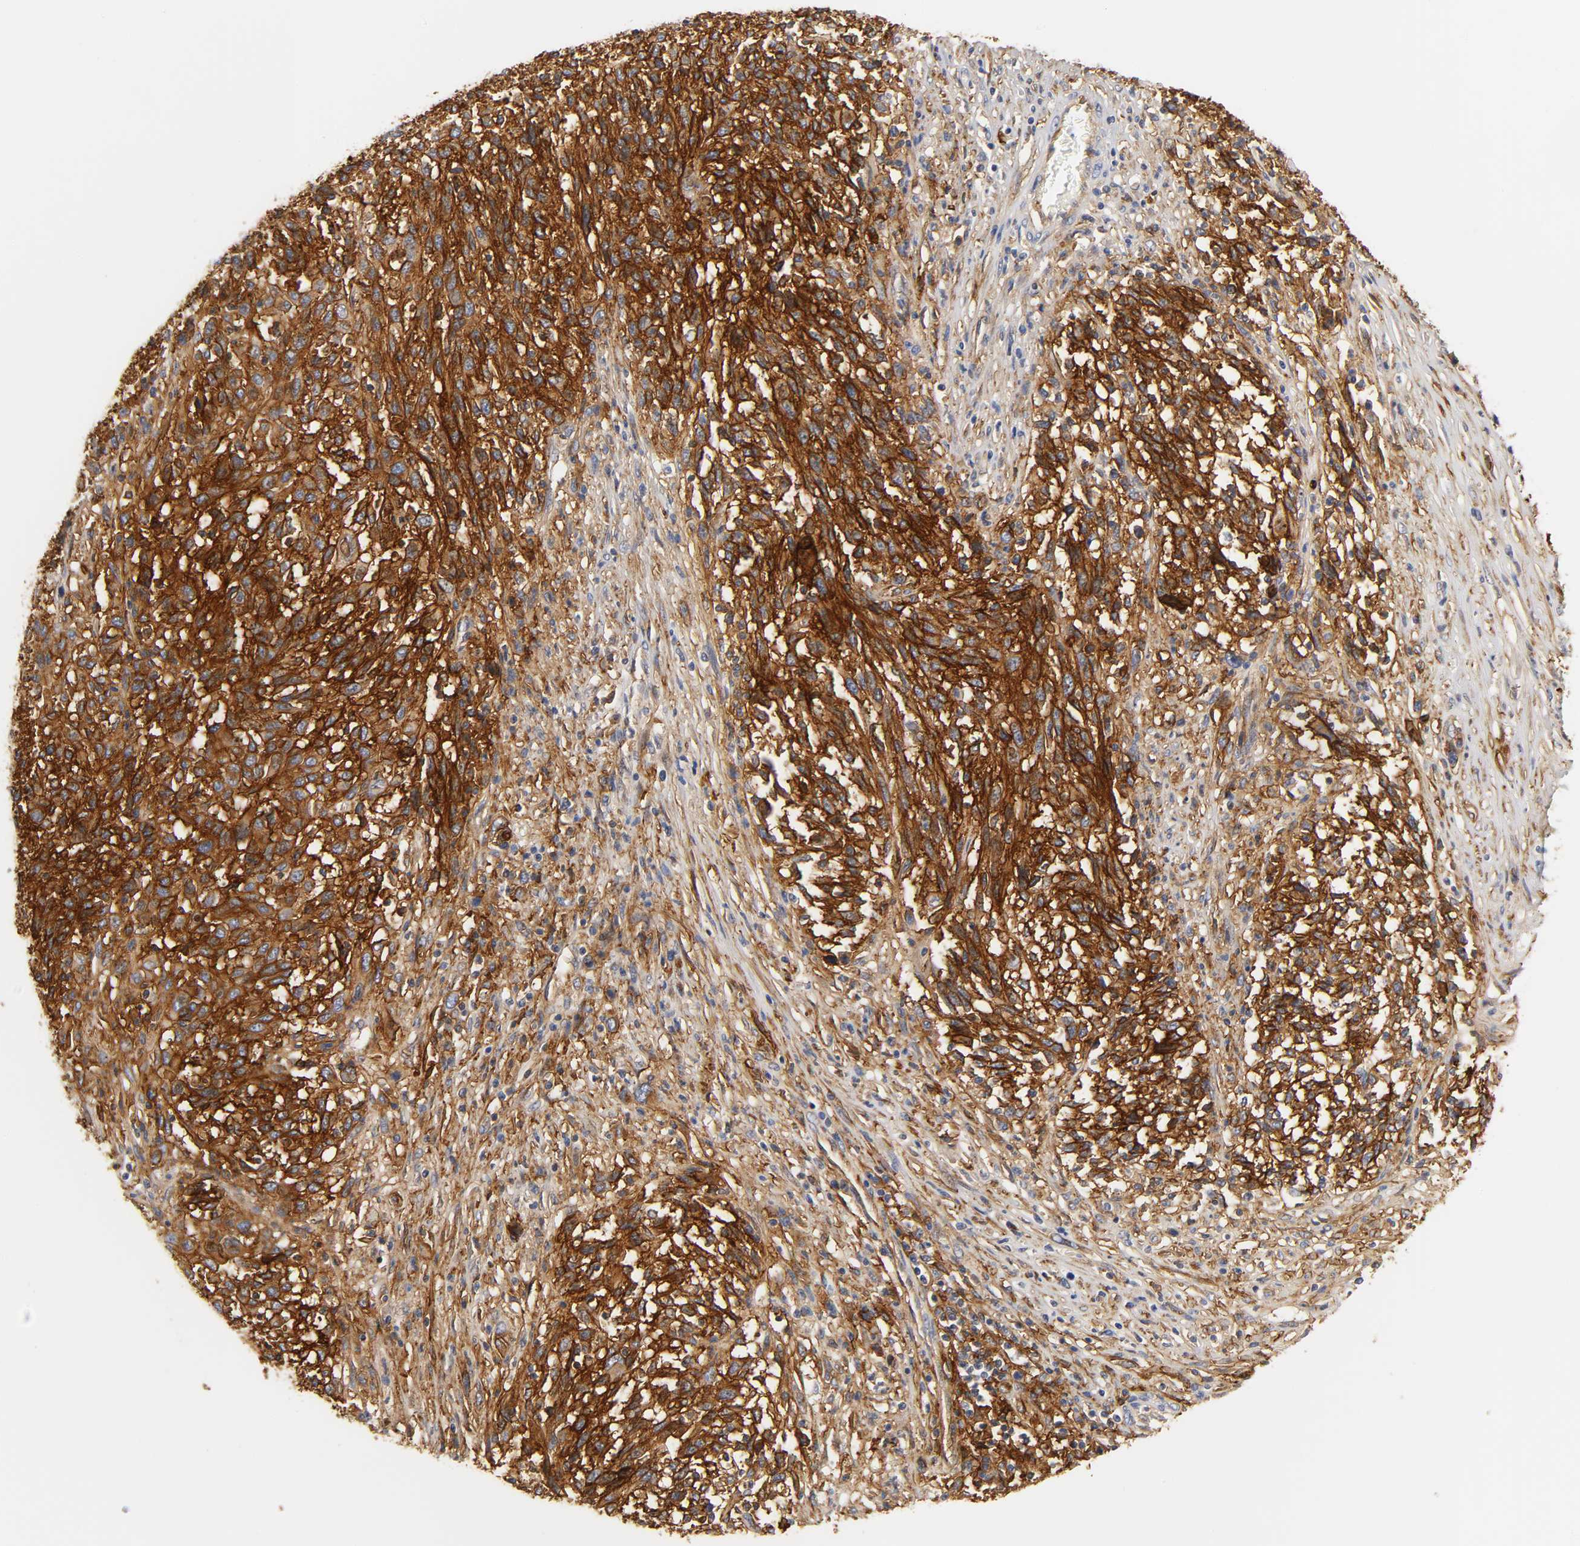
{"staining": {"intensity": "strong", "quantity": ">75%", "location": "cytoplasmic/membranous"}, "tissue": "melanoma", "cell_type": "Tumor cells", "image_type": "cancer", "snomed": [{"axis": "morphology", "description": "Malignant melanoma, Metastatic site"}, {"axis": "topography", "description": "Lymph node"}], "caption": "IHC photomicrograph of melanoma stained for a protein (brown), which reveals high levels of strong cytoplasmic/membranous staining in about >75% of tumor cells.", "gene": "ICAM1", "patient": {"sex": "male", "age": 61}}